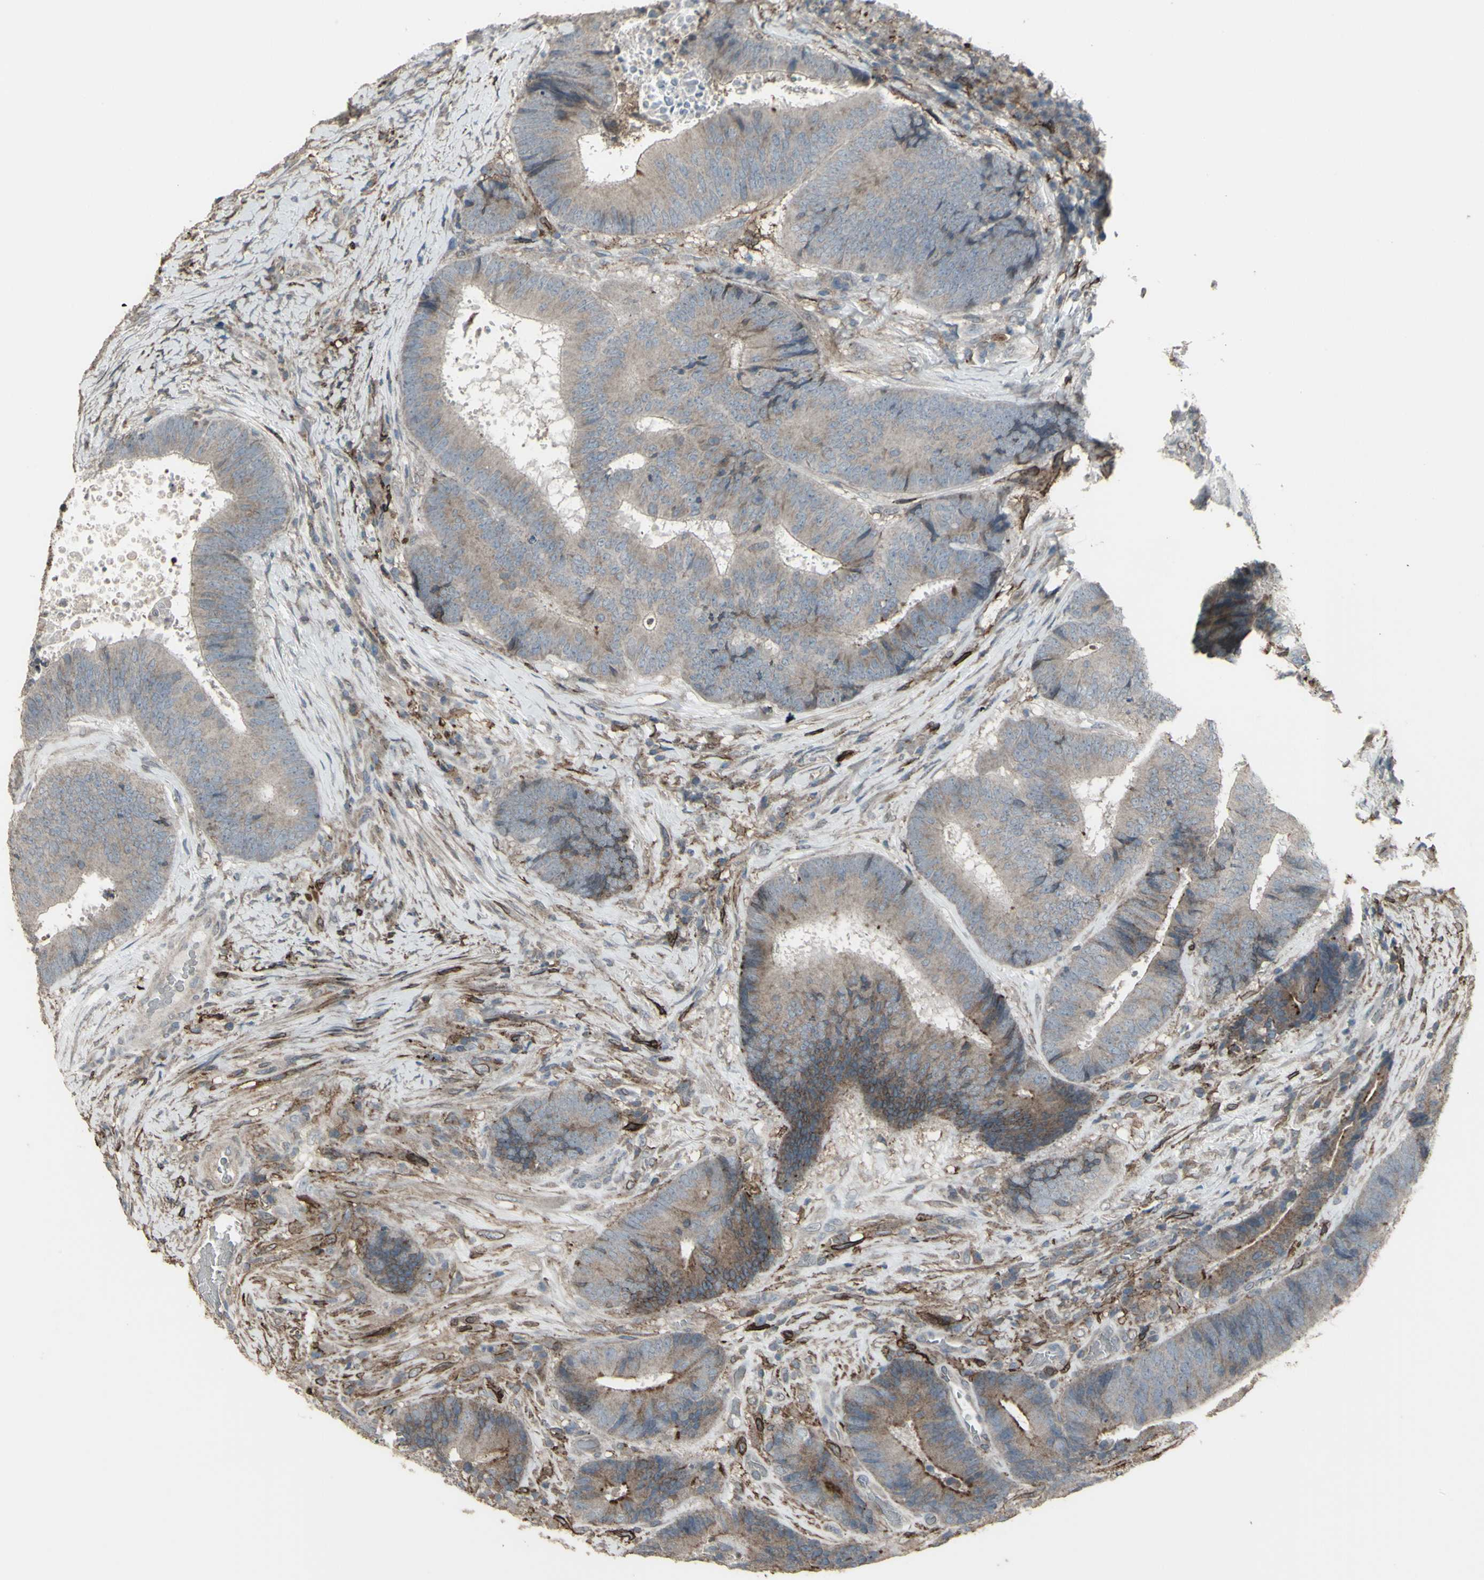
{"staining": {"intensity": "weak", "quantity": ">75%", "location": "cytoplasmic/membranous"}, "tissue": "colorectal cancer", "cell_type": "Tumor cells", "image_type": "cancer", "snomed": [{"axis": "morphology", "description": "Adenocarcinoma, NOS"}, {"axis": "topography", "description": "Rectum"}], "caption": "A brown stain labels weak cytoplasmic/membranous expression of a protein in colorectal cancer (adenocarcinoma) tumor cells.", "gene": "SMO", "patient": {"sex": "male", "age": 72}}